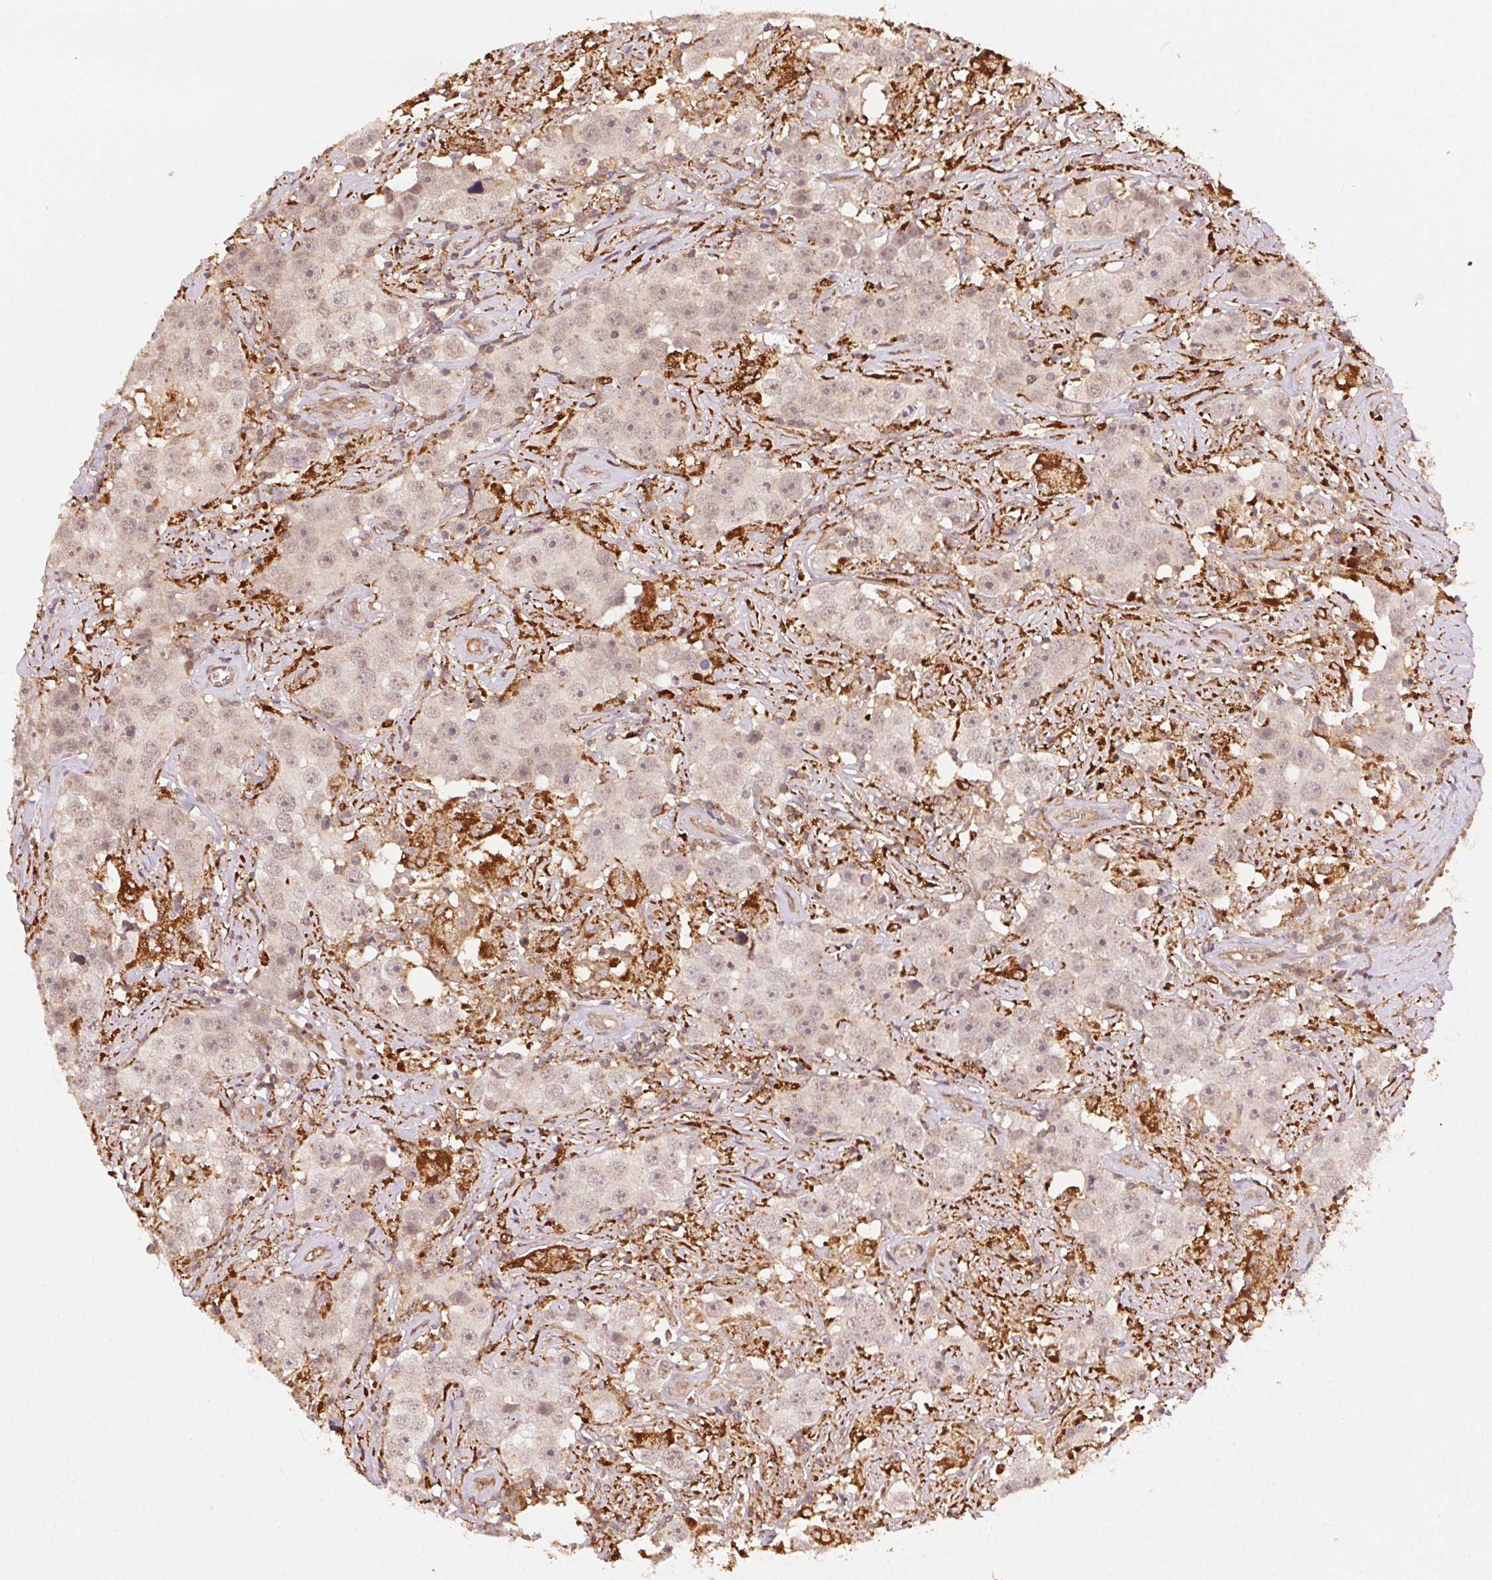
{"staining": {"intensity": "weak", "quantity": "25%-75%", "location": "cytoplasmic/membranous,nuclear"}, "tissue": "testis cancer", "cell_type": "Tumor cells", "image_type": "cancer", "snomed": [{"axis": "morphology", "description": "Seminoma, NOS"}, {"axis": "topography", "description": "Testis"}], "caption": "Tumor cells reveal low levels of weak cytoplasmic/membranous and nuclear staining in approximately 25%-75% of cells in testis cancer (seminoma). Immunohistochemistry stains the protein in brown and the nuclei are stained blue.", "gene": "KLHL15", "patient": {"sex": "male", "age": 49}}